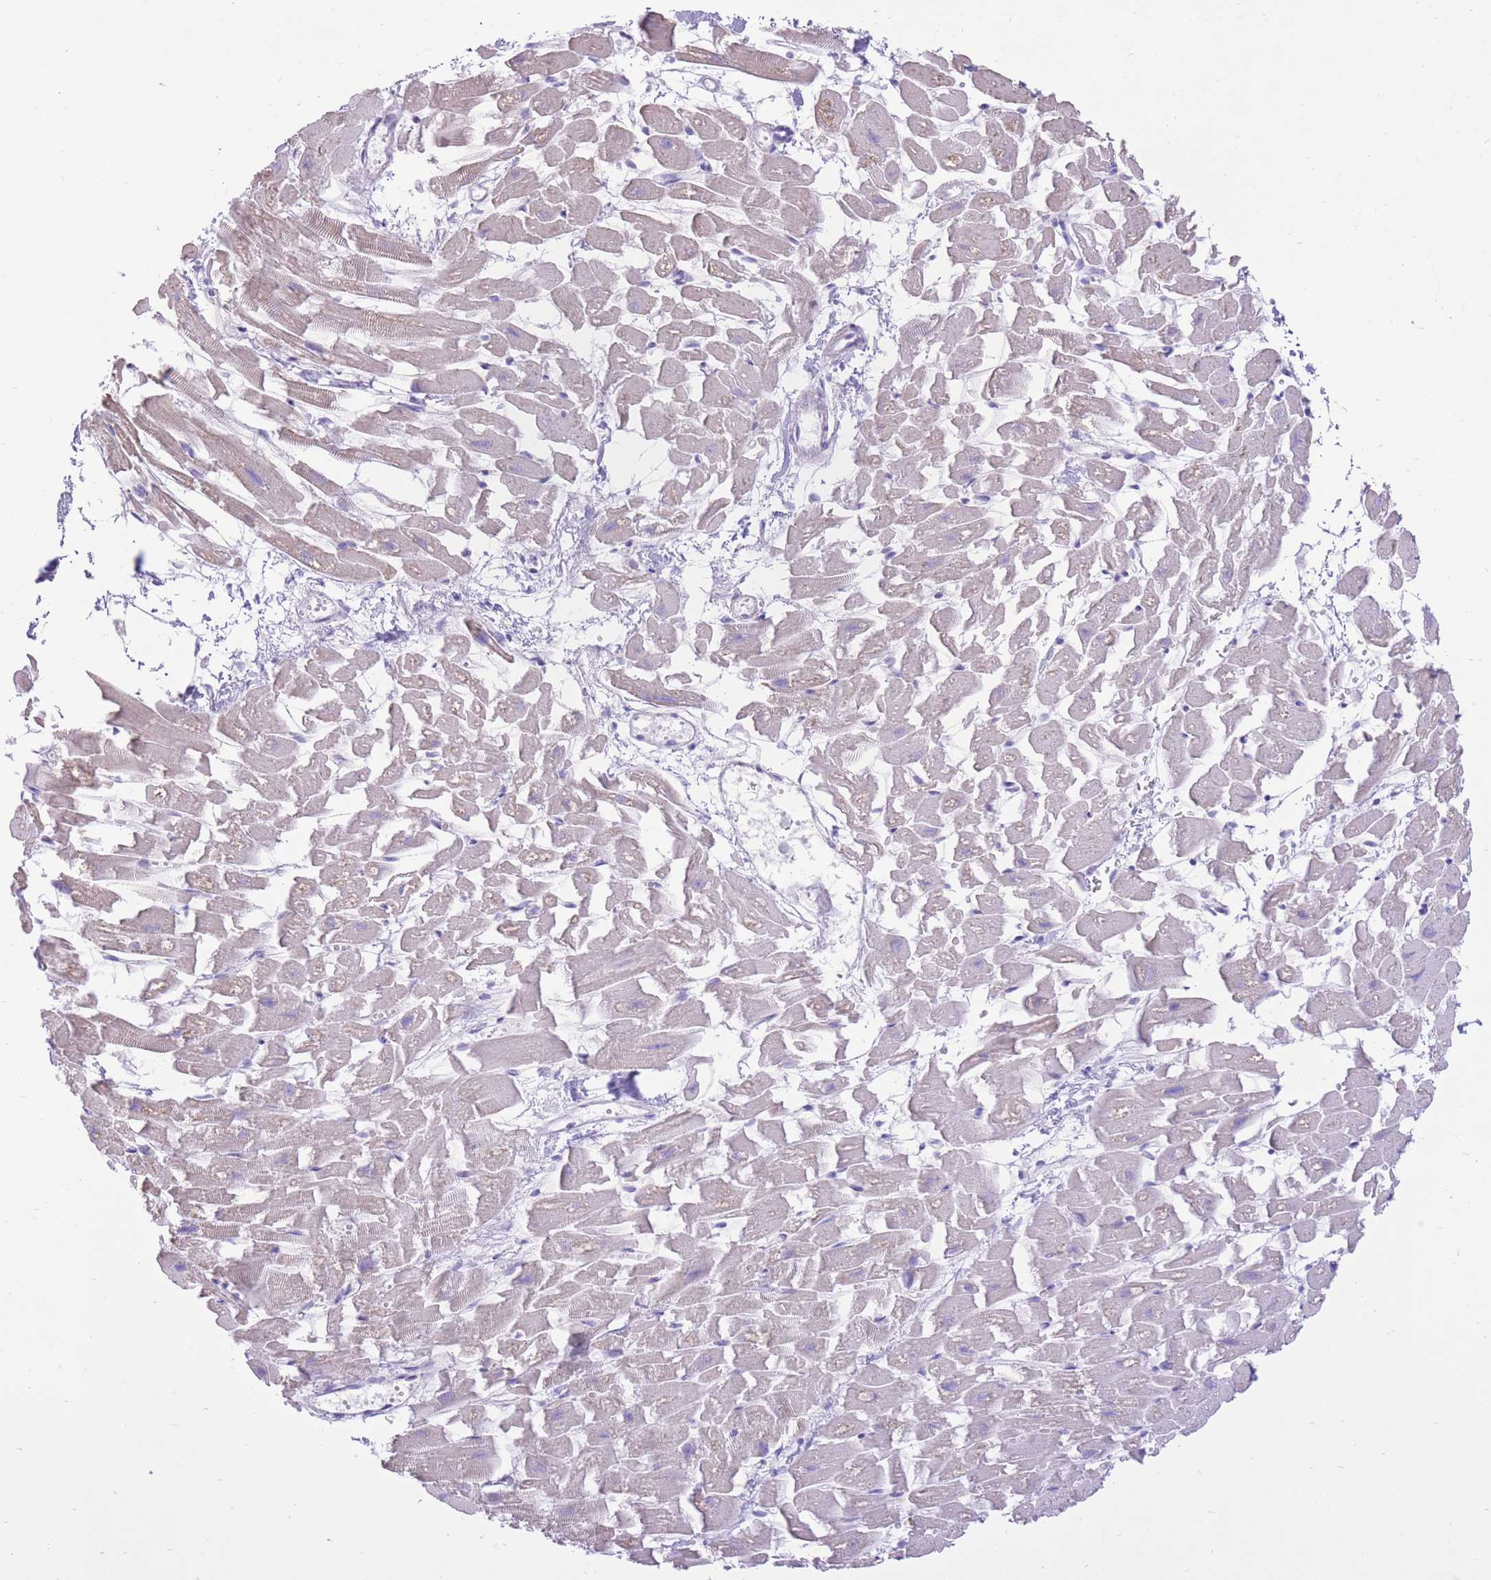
{"staining": {"intensity": "negative", "quantity": "none", "location": "none"}, "tissue": "heart muscle", "cell_type": "Cardiomyocytes", "image_type": "normal", "snomed": [{"axis": "morphology", "description": "Normal tissue, NOS"}, {"axis": "topography", "description": "Heart"}], "caption": "Cardiomyocytes show no significant protein expression in unremarkable heart muscle. The staining was performed using DAB to visualize the protein expression in brown, while the nuclei were stained in blue with hematoxylin (Magnification: 20x).", "gene": "SLC4A4", "patient": {"sex": "female", "age": 64}}